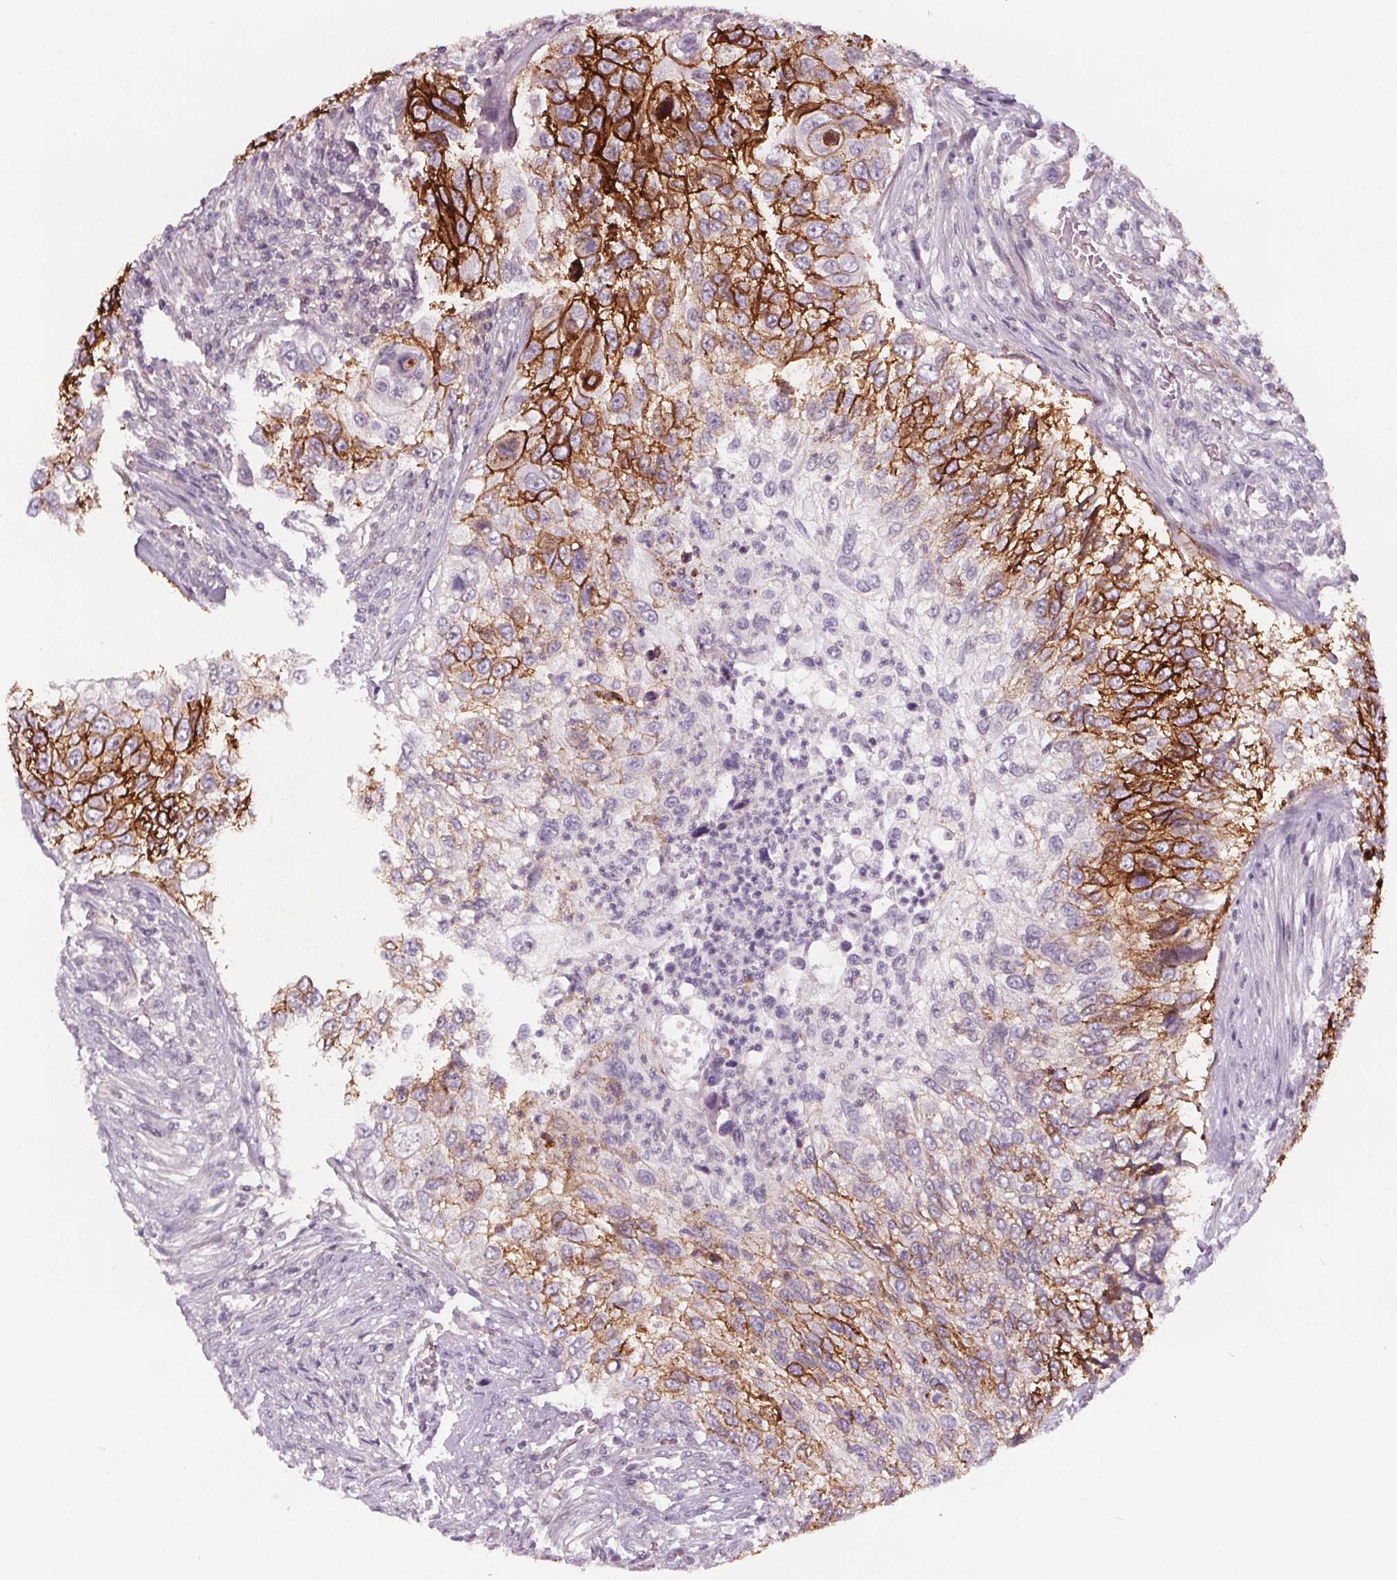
{"staining": {"intensity": "strong", "quantity": "25%-75%", "location": "cytoplasmic/membranous"}, "tissue": "urothelial cancer", "cell_type": "Tumor cells", "image_type": "cancer", "snomed": [{"axis": "morphology", "description": "Urothelial carcinoma, High grade"}, {"axis": "topography", "description": "Urinary bladder"}], "caption": "A high-resolution image shows immunohistochemistry (IHC) staining of high-grade urothelial carcinoma, which shows strong cytoplasmic/membranous expression in about 25%-75% of tumor cells. (DAB IHC with brightfield microscopy, high magnification).", "gene": "ATP1A1", "patient": {"sex": "female", "age": 60}}